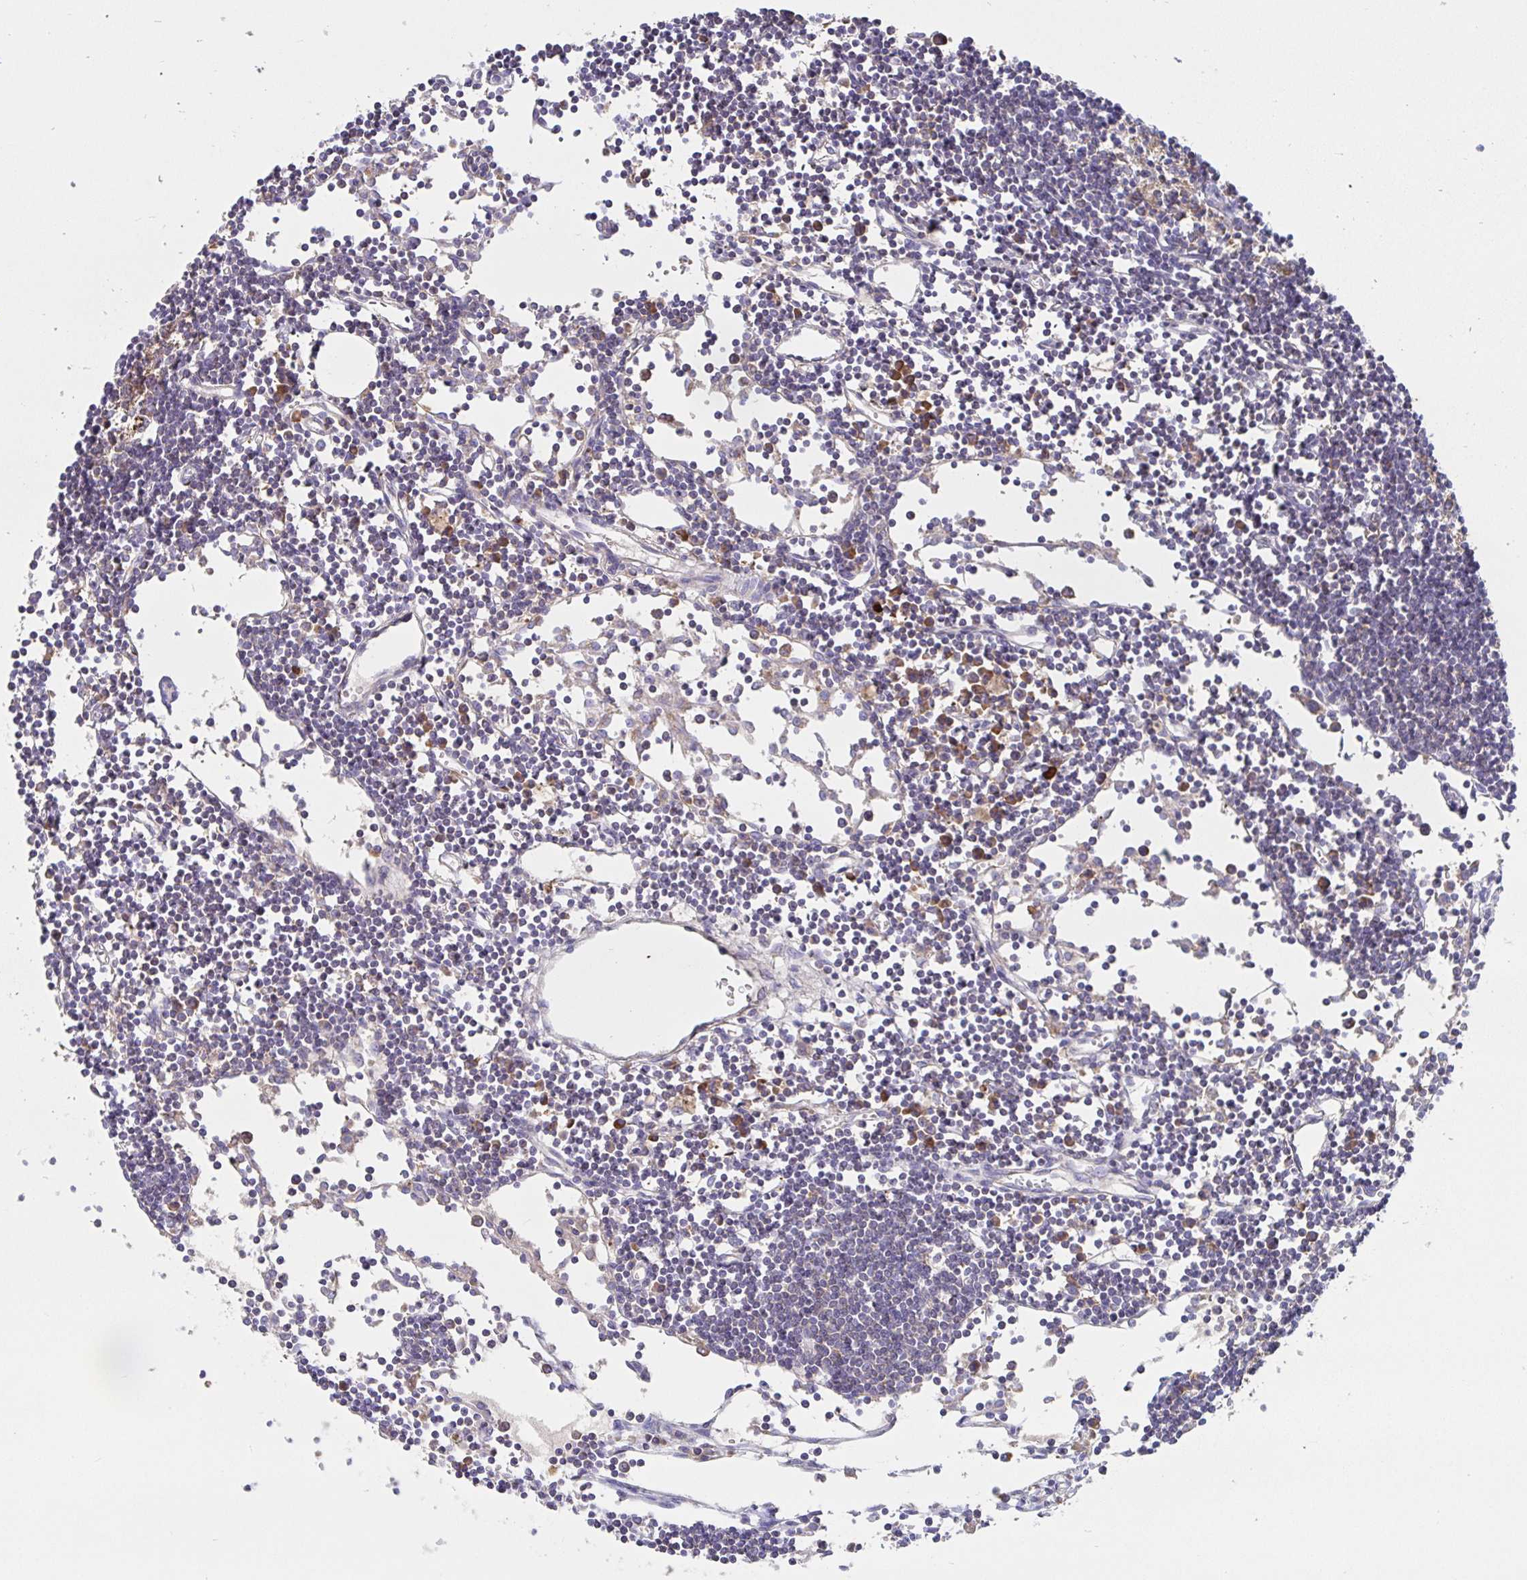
{"staining": {"intensity": "moderate", "quantity": "<25%", "location": "cytoplasmic/membranous"}, "tissue": "lymph node", "cell_type": "Germinal center cells", "image_type": "normal", "snomed": [{"axis": "morphology", "description": "Normal tissue, NOS"}, {"axis": "topography", "description": "Lymph node"}], "caption": "Immunohistochemistry histopathology image of unremarkable lymph node stained for a protein (brown), which displays low levels of moderate cytoplasmic/membranous staining in about <25% of germinal center cells.", "gene": "PRDX3", "patient": {"sex": "female", "age": 65}}